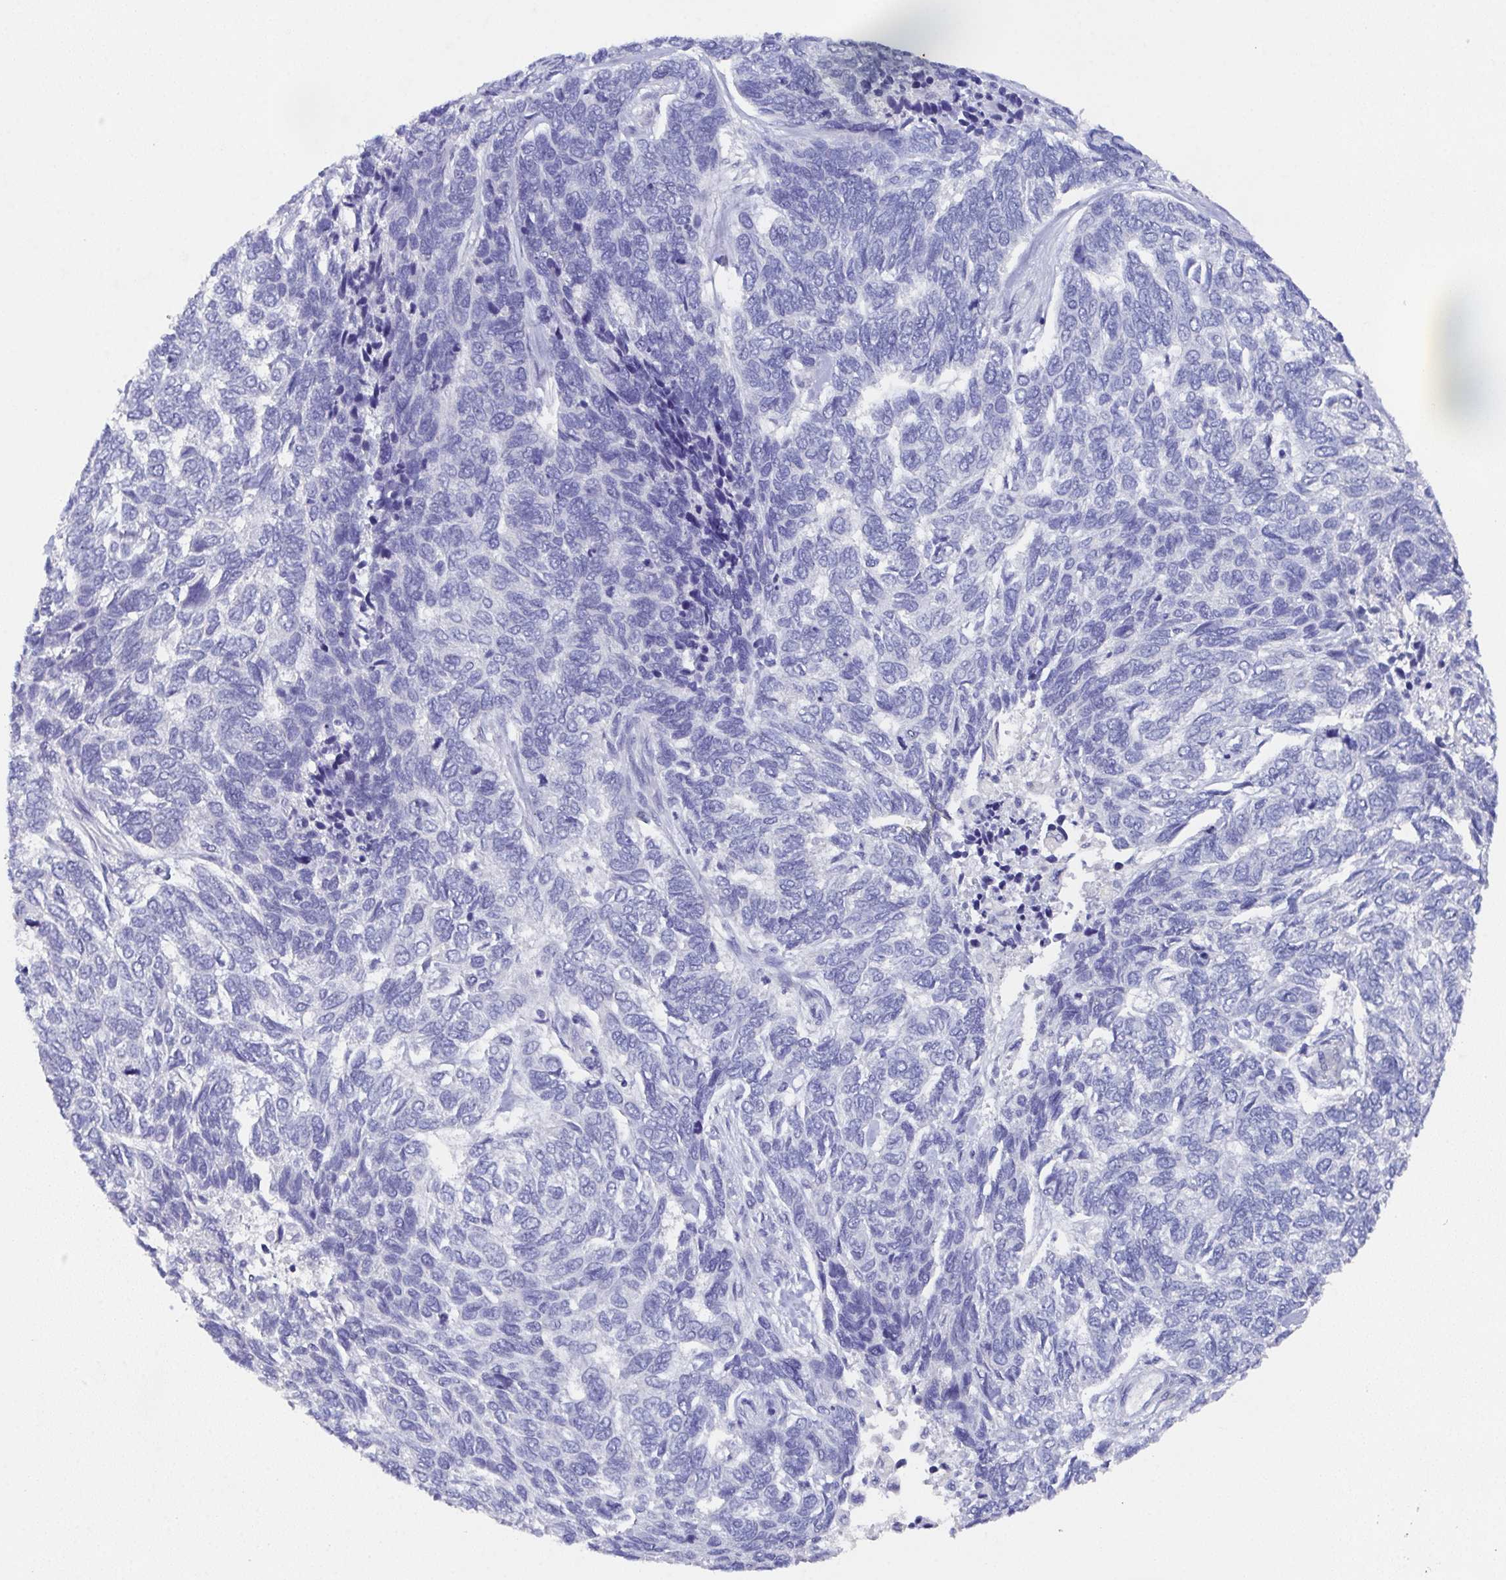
{"staining": {"intensity": "negative", "quantity": "none", "location": "none"}, "tissue": "skin cancer", "cell_type": "Tumor cells", "image_type": "cancer", "snomed": [{"axis": "morphology", "description": "Basal cell carcinoma"}, {"axis": "topography", "description": "Skin"}], "caption": "The micrograph displays no significant positivity in tumor cells of skin cancer. The staining was performed using DAB to visualize the protein expression in brown, while the nuclei were stained in blue with hematoxylin (Magnification: 20x).", "gene": "SSC4D", "patient": {"sex": "female", "age": 65}}